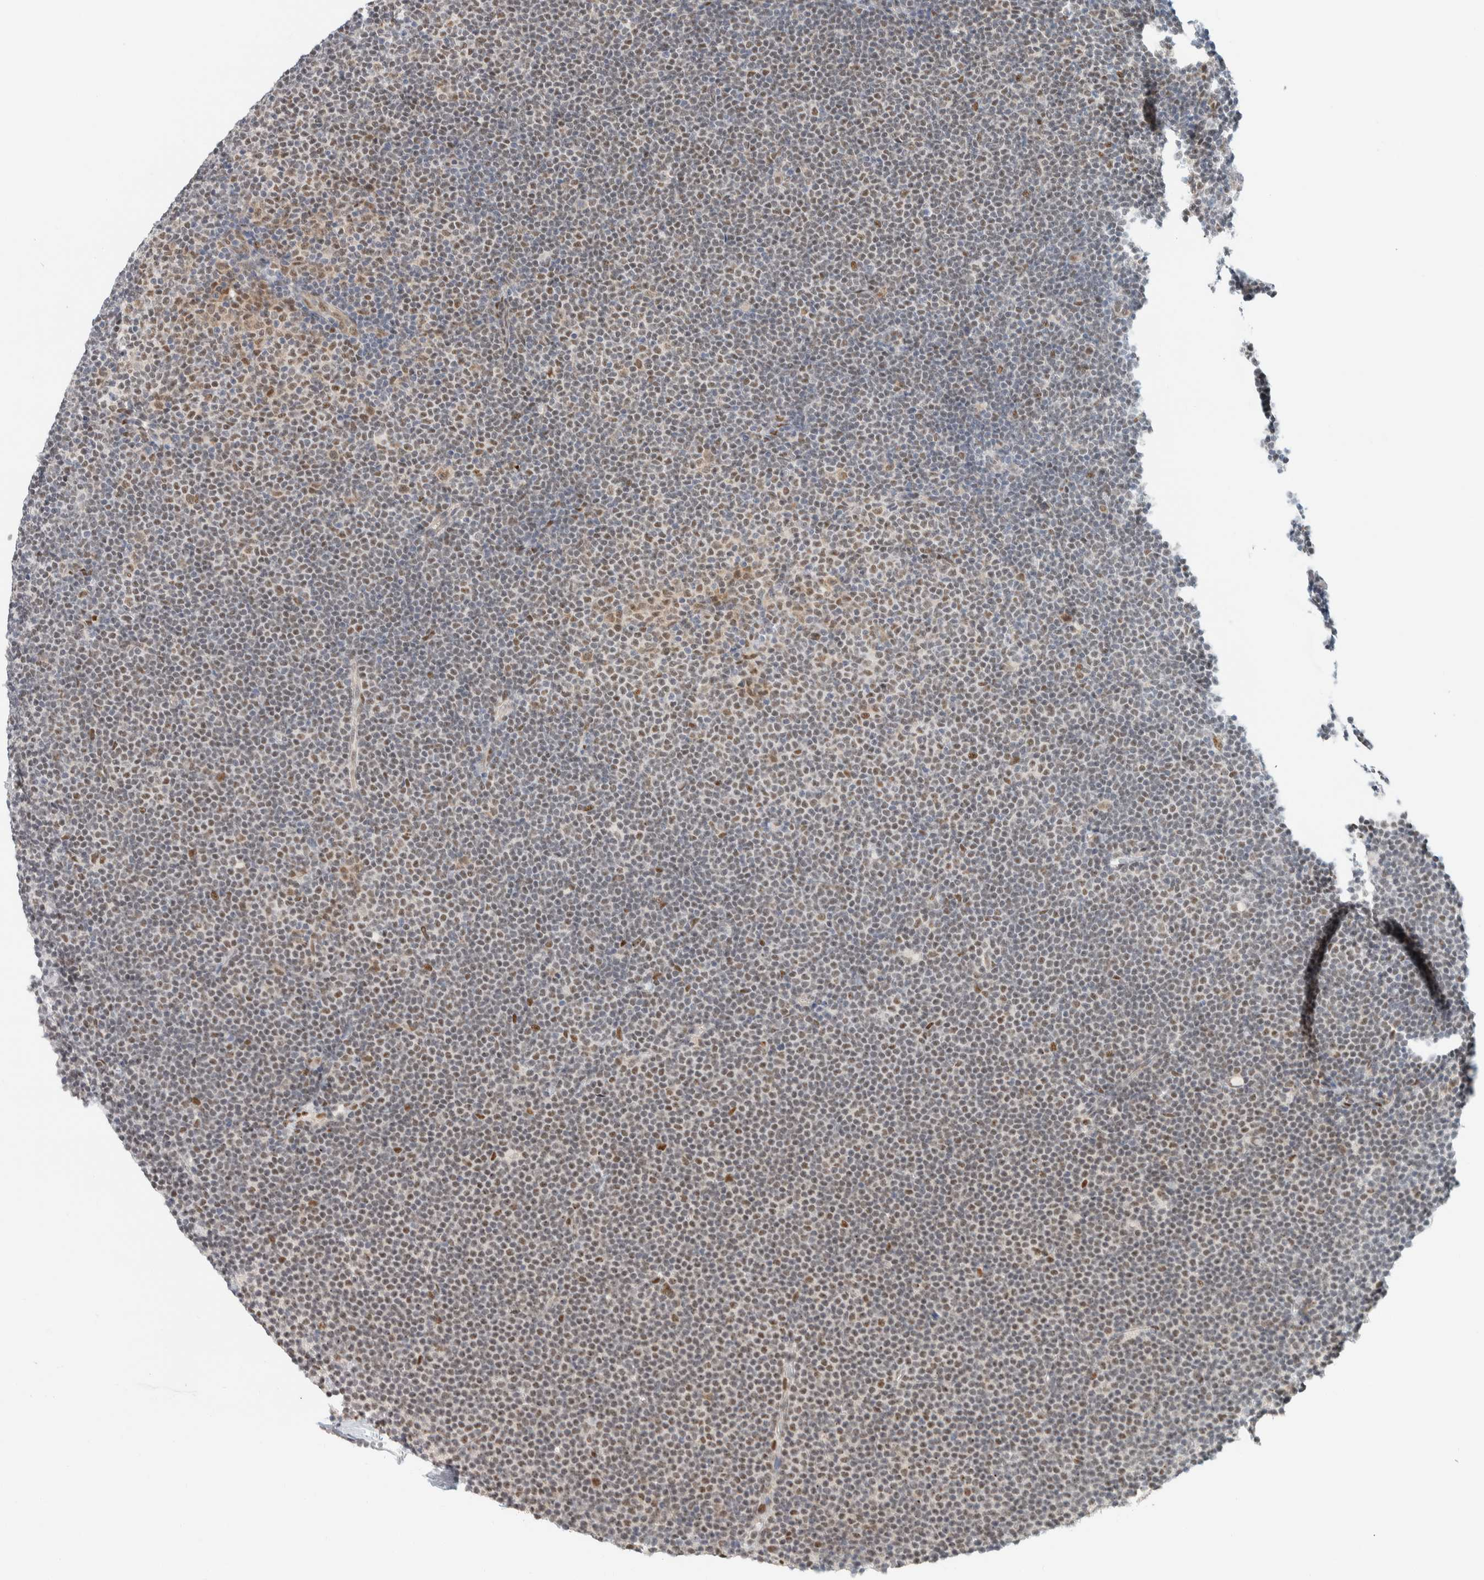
{"staining": {"intensity": "moderate", "quantity": "25%-75%", "location": "nuclear"}, "tissue": "lymphoma", "cell_type": "Tumor cells", "image_type": "cancer", "snomed": [{"axis": "morphology", "description": "Malignant lymphoma, non-Hodgkin's type, Low grade"}, {"axis": "topography", "description": "Lymph node"}], "caption": "Tumor cells show medium levels of moderate nuclear expression in approximately 25%-75% of cells in malignant lymphoma, non-Hodgkin's type (low-grade).", "gene": "ZNF683", "patient": {"sex": "female", "age": 53}}